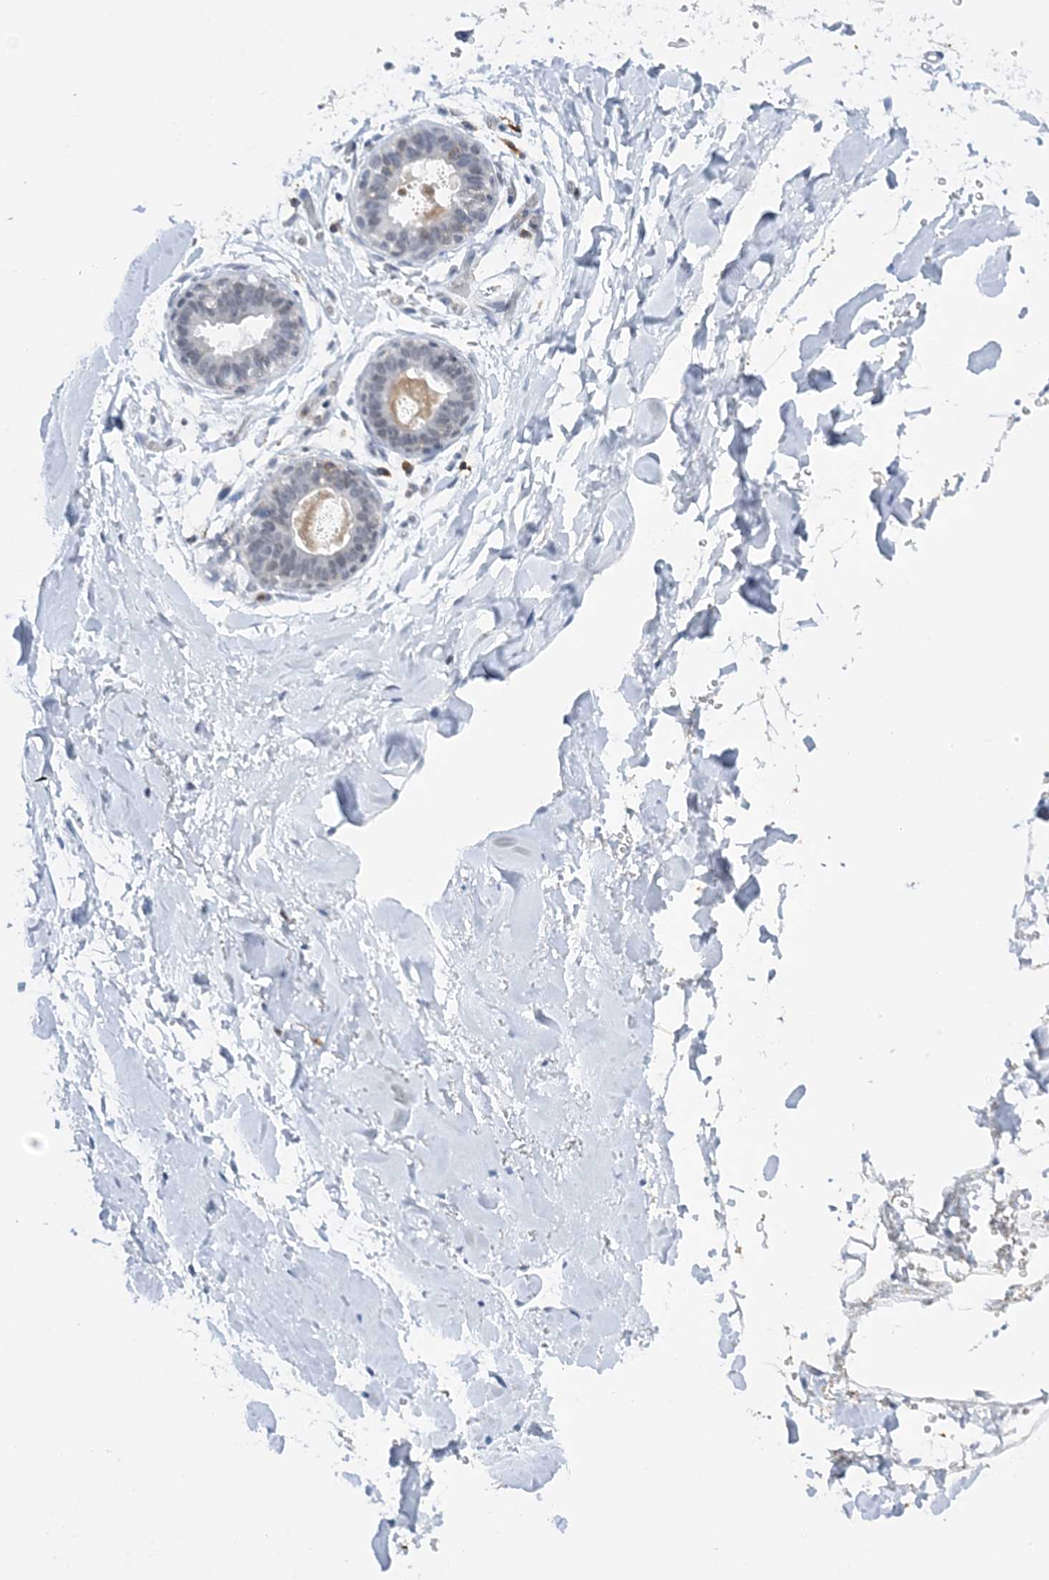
{"staining": {"intensity": "negative", "quantity": "none", "location": "none"}, "tissue": "soft tissue", "cell_type": "Fibroblasts", "image_type": "normal", "snomed": [{"axis": "morphology", "description": "Normal tissue, NOS"}, {"axis": "topography", "description": "Breast"}], "caption": "This is an immunohistochemistry image of unremarkable soft tissue. There is no positivity in fibroblasts.", "gene": "PRMT9", "patient": {"sex": "female", "age": 26}}